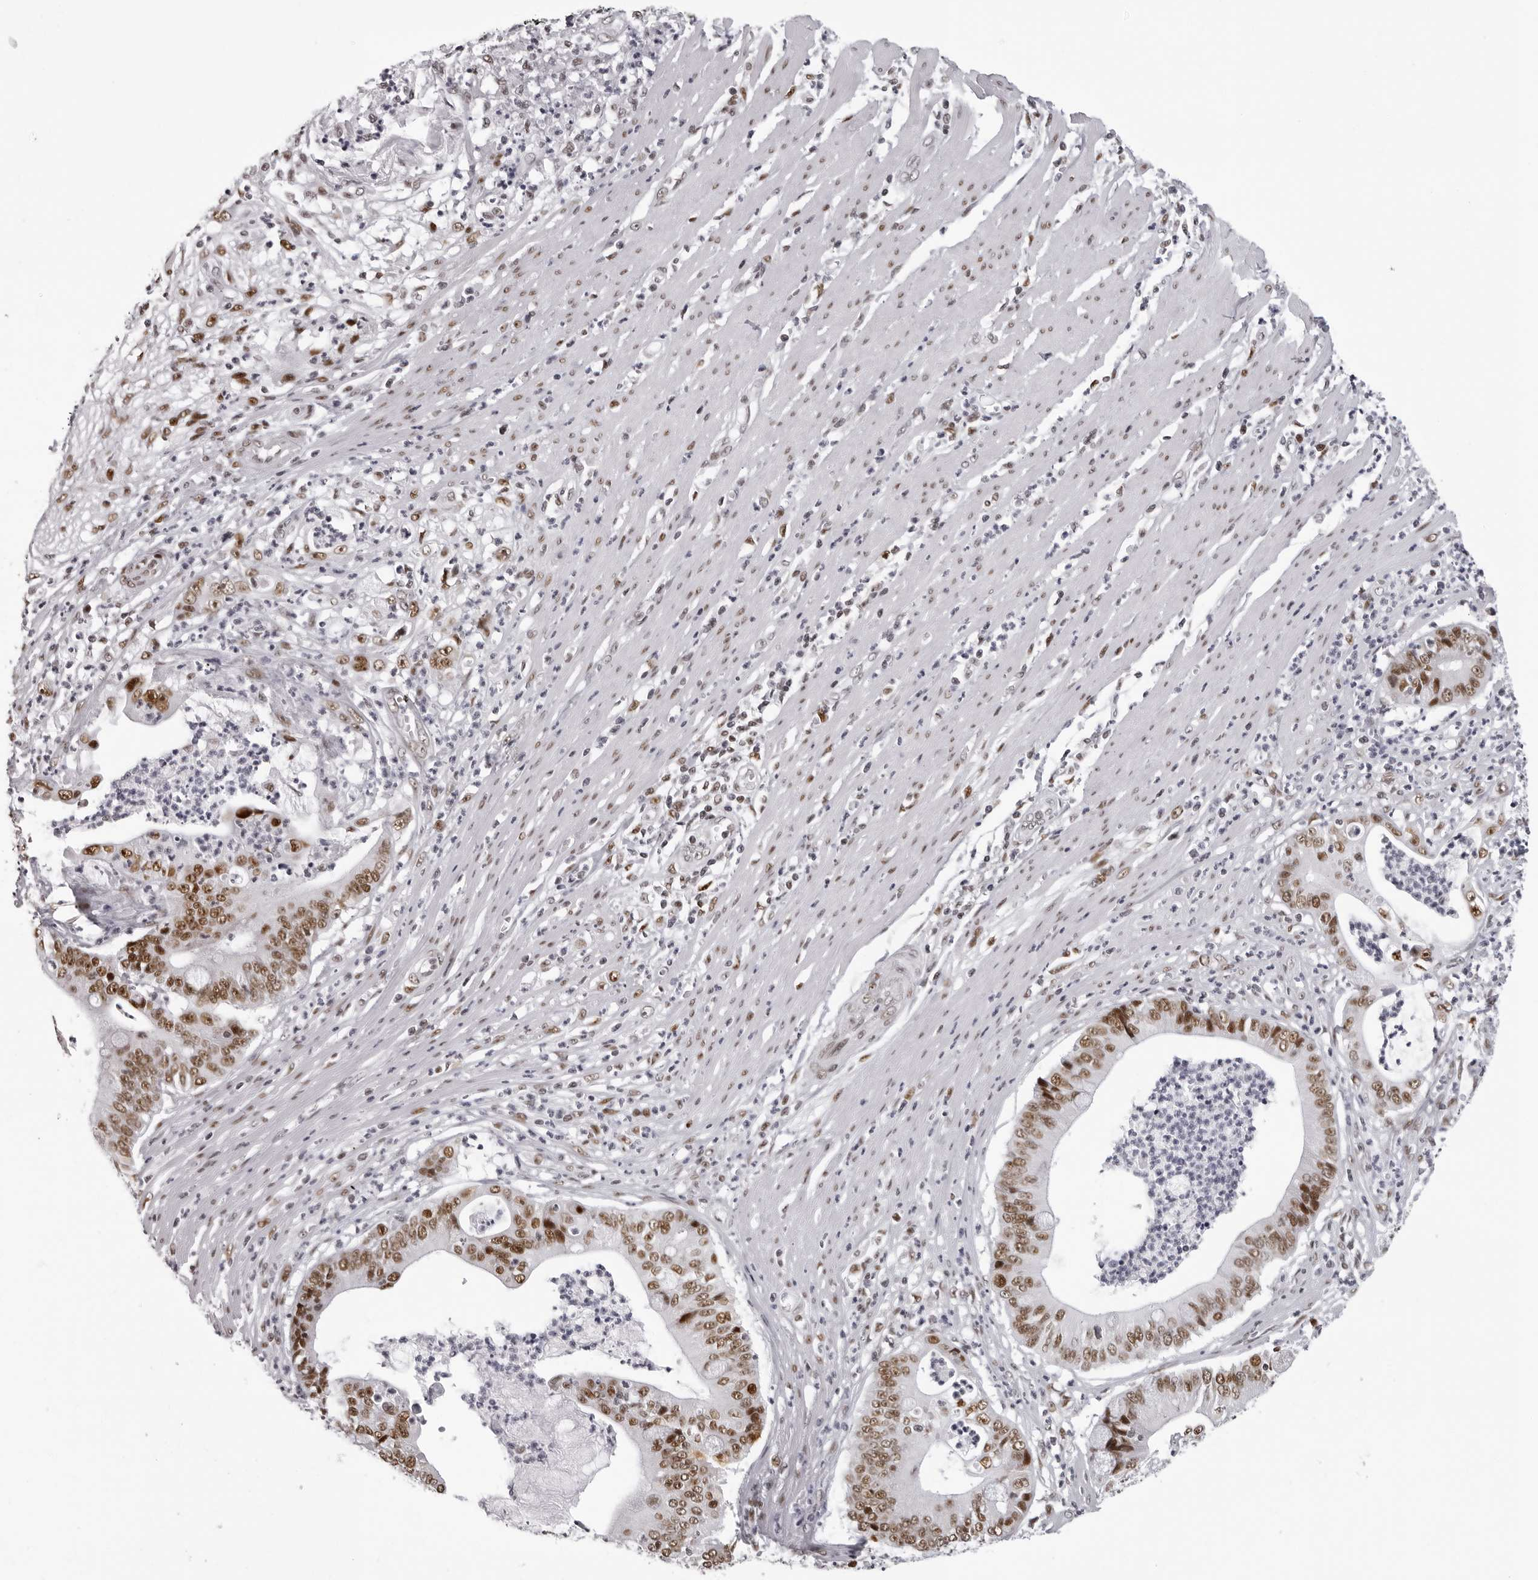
{"staining": {"intensity": "moderate", "quantity": ">75%", "location": "nuclear"}, "tissue": "pancreatic cancer", "cell_type": "Tumor cells", "image_type": "cancer", "snomed": [{"axis": "morphology", "description": "Adenocarcinoma, NOS"}, {"axis": "topography", "description": "Pancreas"}], "caption": "Tumor cells display medium levels of moderate nuclear positivity in approximately >75% of cells in pancreatic adenocarcinoma.", "gene": "HEXIM2", "patient": {"sex": "male", "age": 69}}